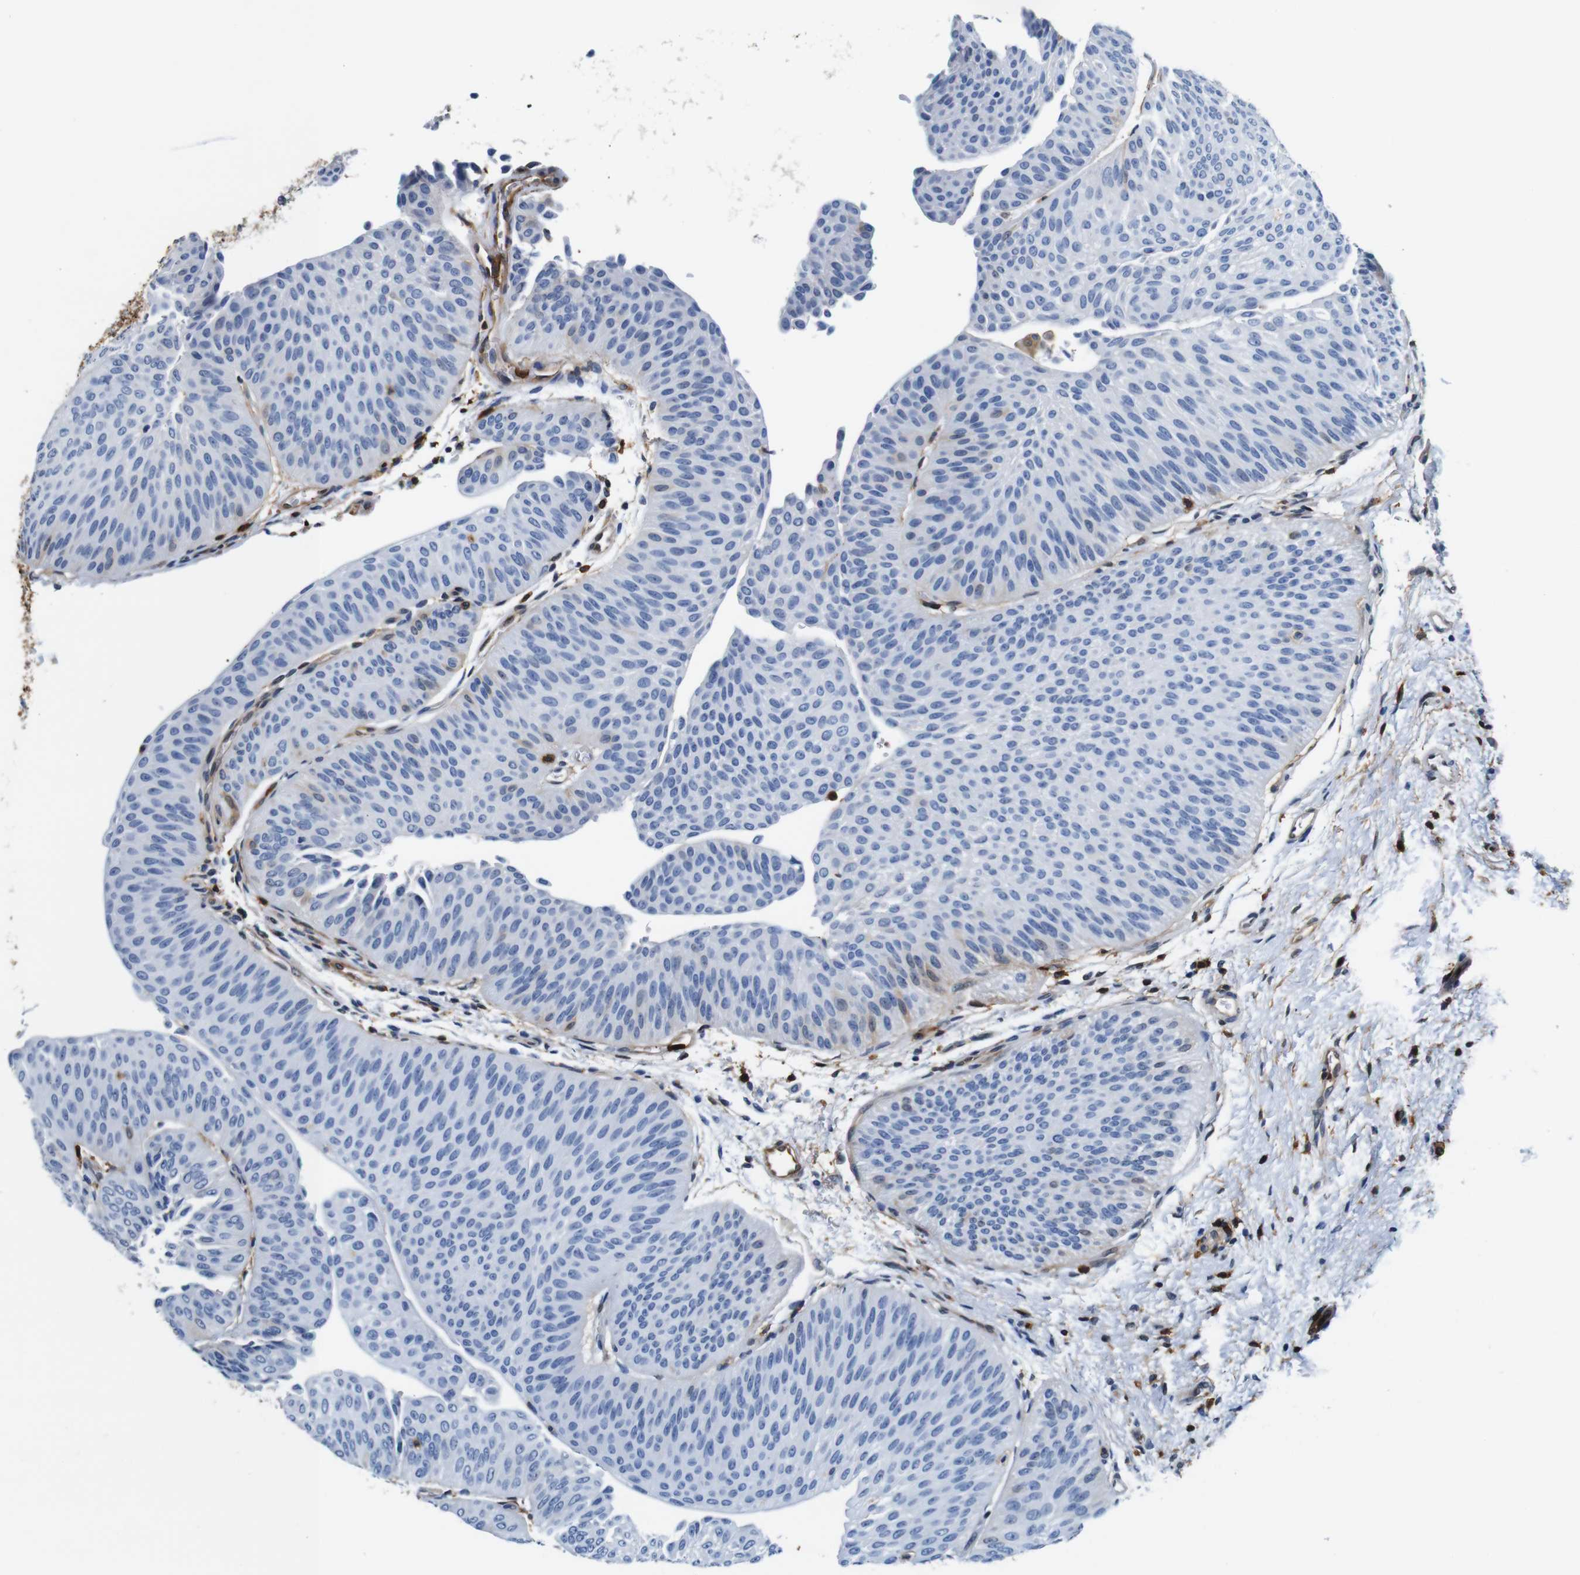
{"staining": {"intensity": "negative", "quantity": "none", "location": "none"}, "tissue": "urothelial cancer", "cell_type": "Tumor cells", "image_type": "cancer", "snomed": [{"axis": "morphology", "description": "Urothelial carcinoma, Low grade"}, {"axis": "topography", "description": "Urinary bladder"}], "caption": "High power microscopy micrograph of an immunohistochemistry (IHC) micrograph of urothelial cancer, revealing no significant positivity in tumor cells.", "gene": "ANXA1", "patient": {"sex": "female", "age": 60}}